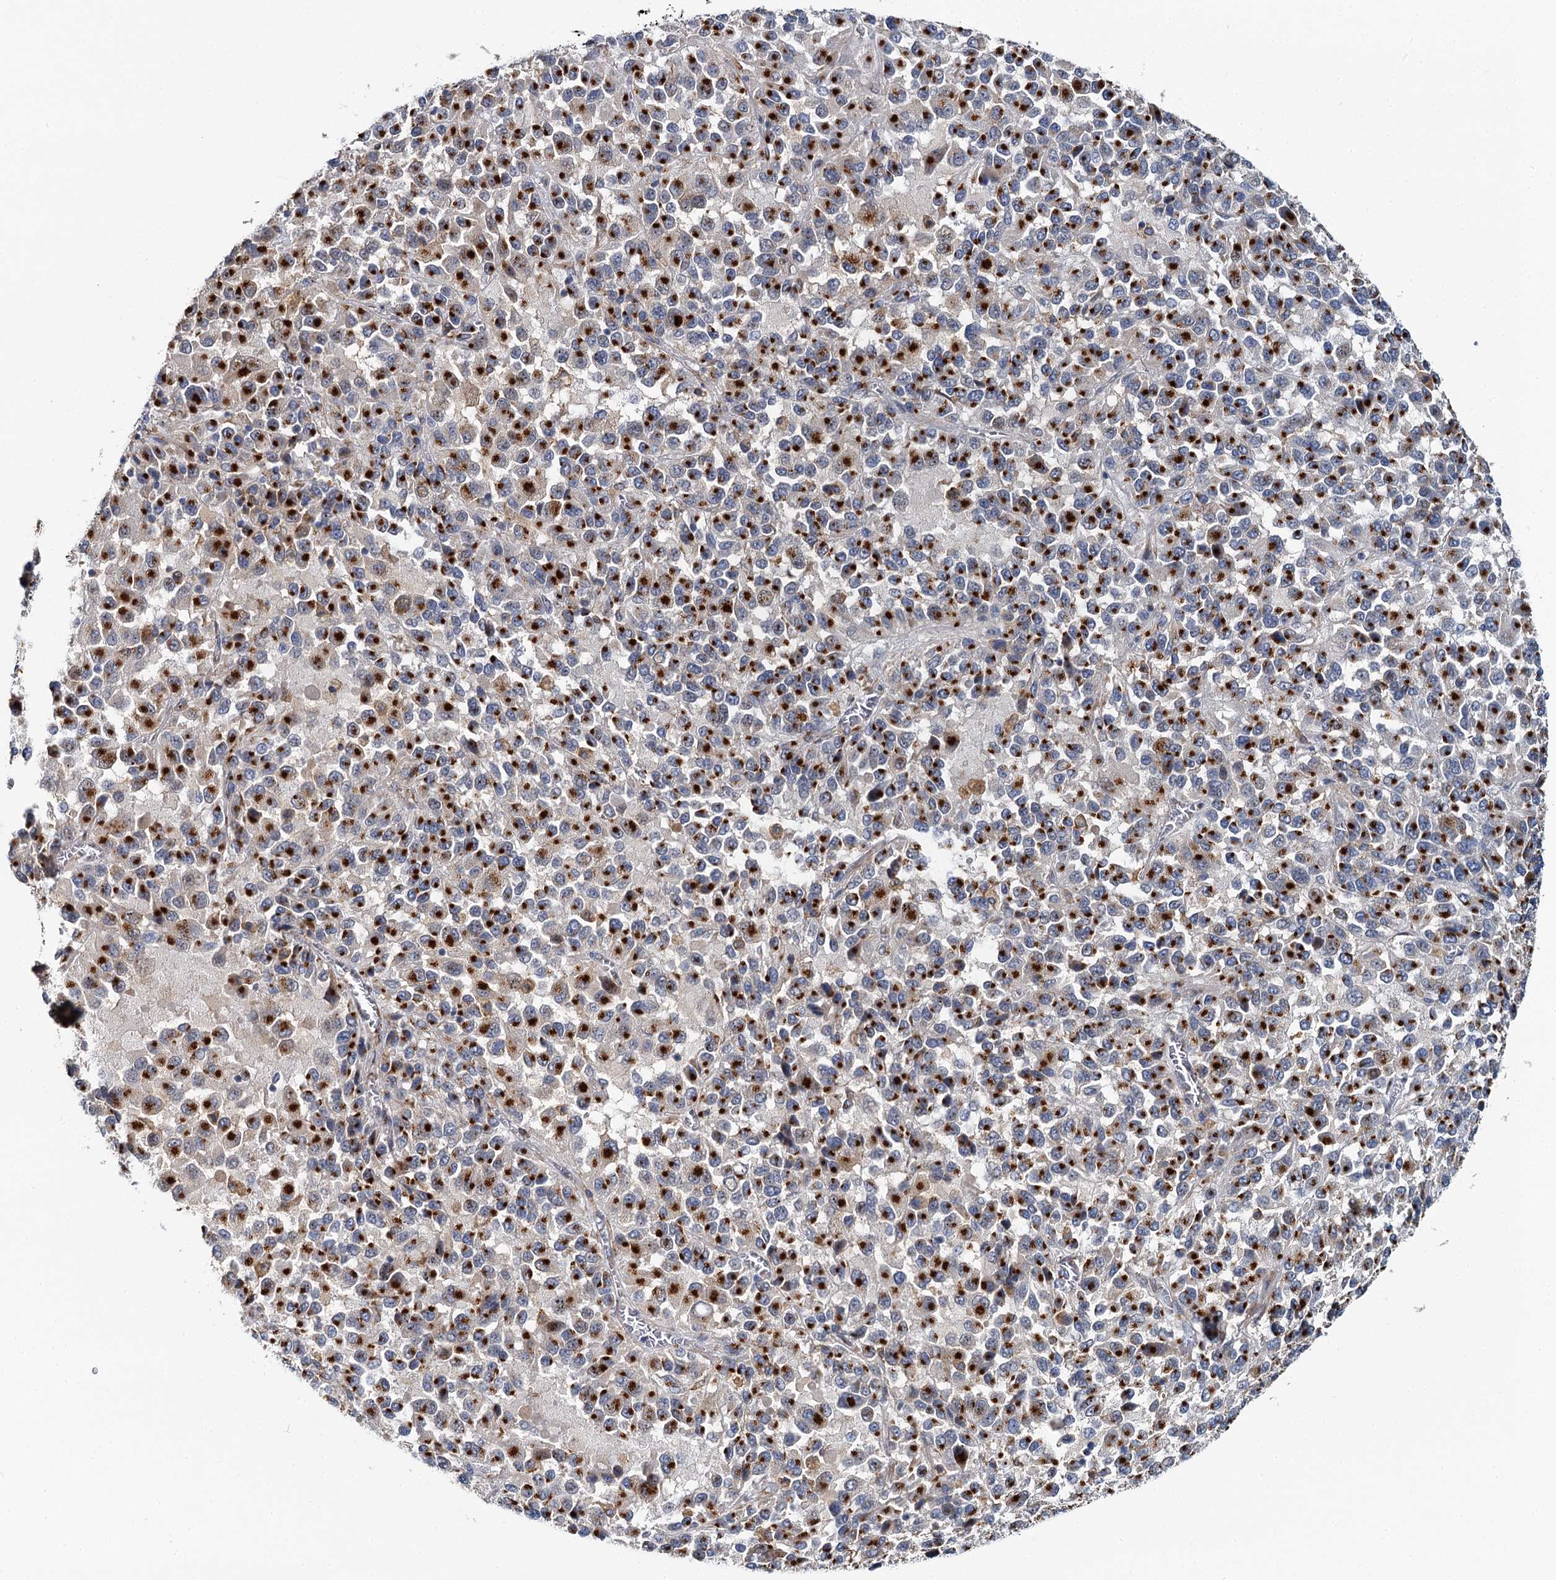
{"staining": {"intensity": "strong", "quantity": ">75%", "location": "cytoplasmic/membranous"}, "tissue": "melanoma", "cell_type": "Tumor cells", "image_type": "cancer", "snomed": [{"axis": "morphology", "description": "Malignant melanoma, Metastatic site"}, {"axis": "topography", "description": "Lung"}], "caption": "Immunohistochemistry of human malignant melanoma (metastatic site) displays high levels of strong cytoplasmic/membranous positivity in approximately >75% of tumor cells. (brown staining indicates protein expression, while blue staining denotes nuclei).", "gene": "BET1L", "patient": {"sex": "male", "age": 64}}